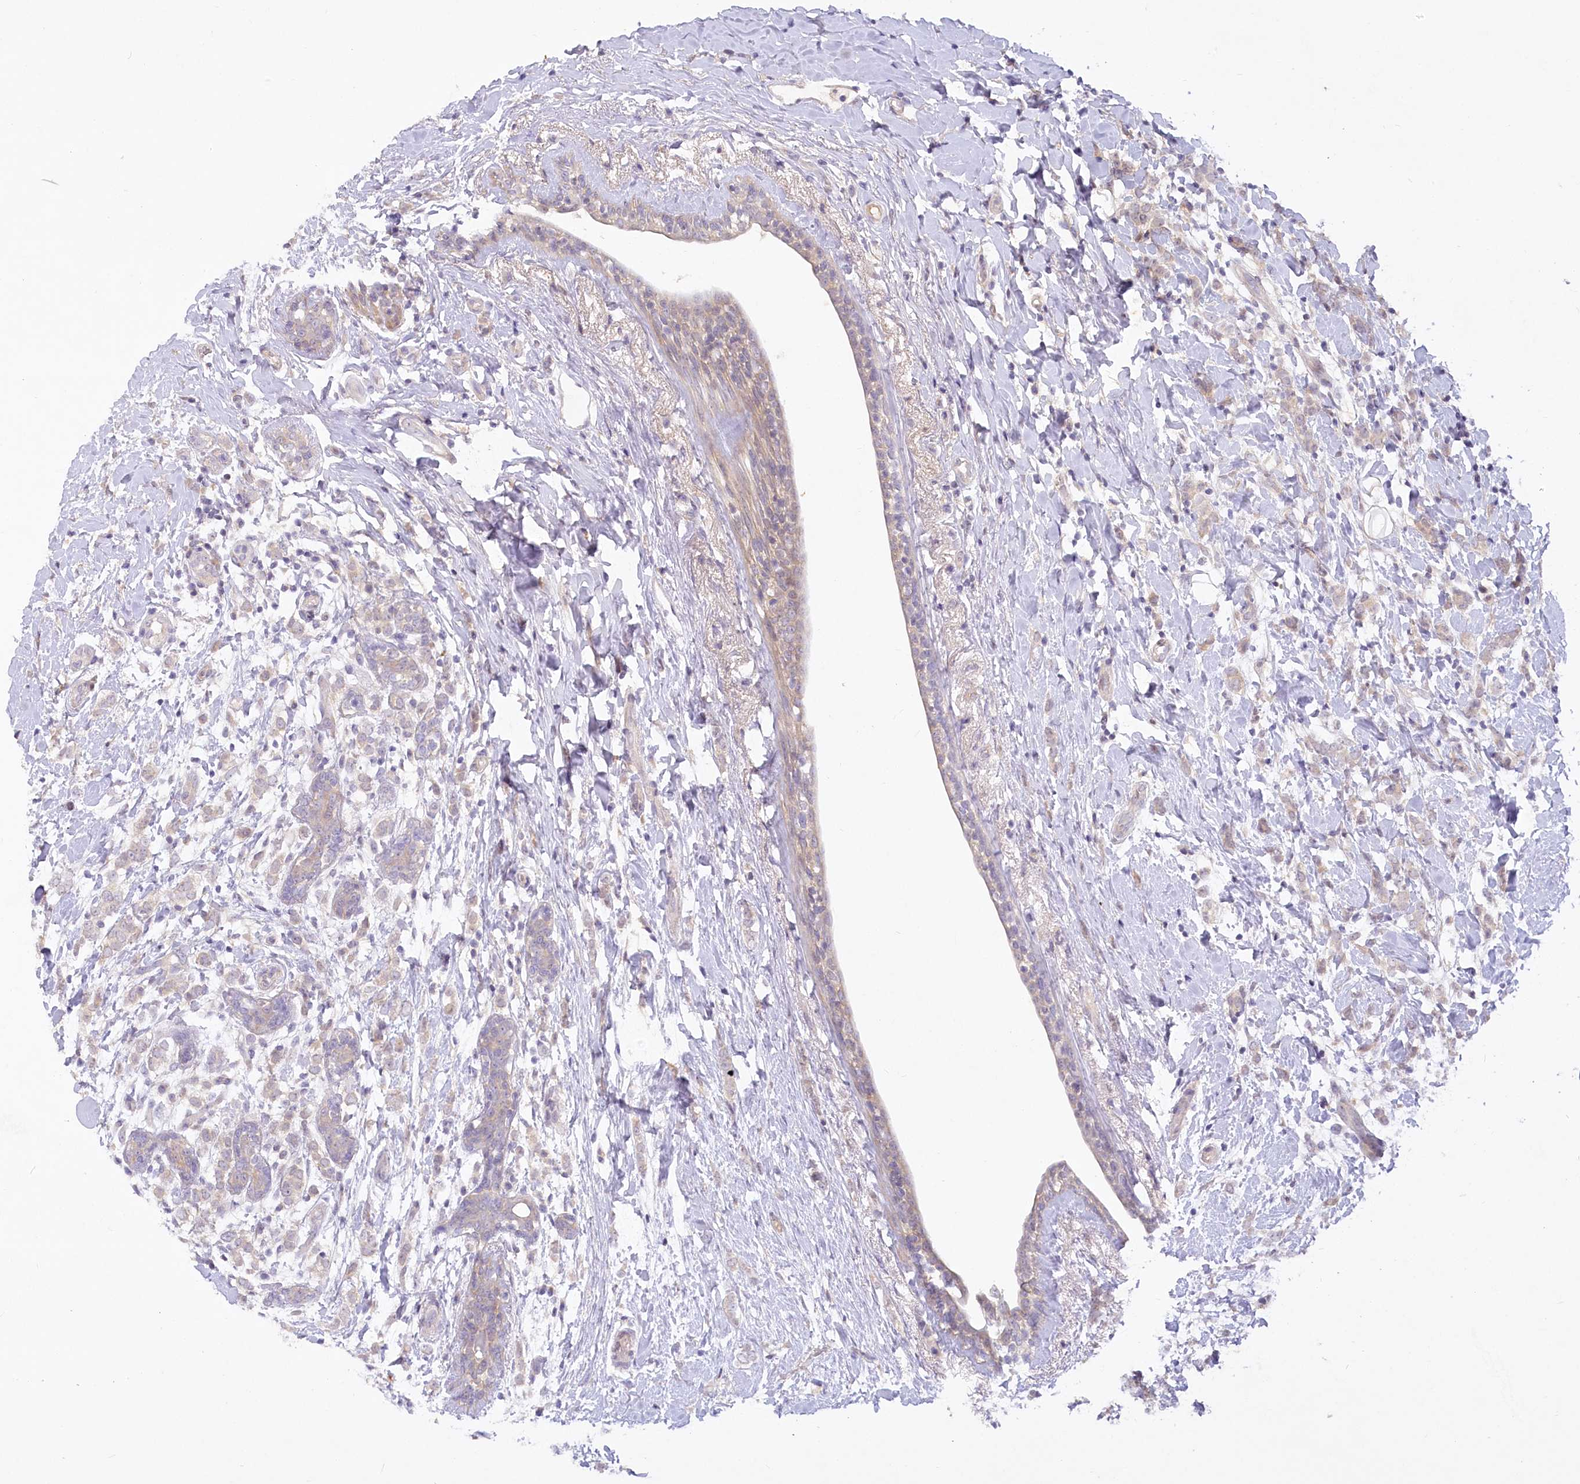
{"staining": {"intensity": "weak", "quantity": "<25%", "location": "cytoplasmic/membranous"}, "tissue": "breast cancer", "cell_type": "Tumor cells", "image_type": "cancer", "snomed": [{"axis": "morphology", "description": "Normal tissue, NOS"}, {"axis": "morphology", "description": "Lobular carcinoma"}, {"axis": "topography", "description": "Breast"}], "caption": "This histopathology image is of lobular carcinoma (breast) stained with immunohistochemistry to label a protein in brown with the nuclei are counter-stained blue. There is no staining in tumor cells.", "gene": "EFHC2", "patient": {"sex": "female", "age": 47}}